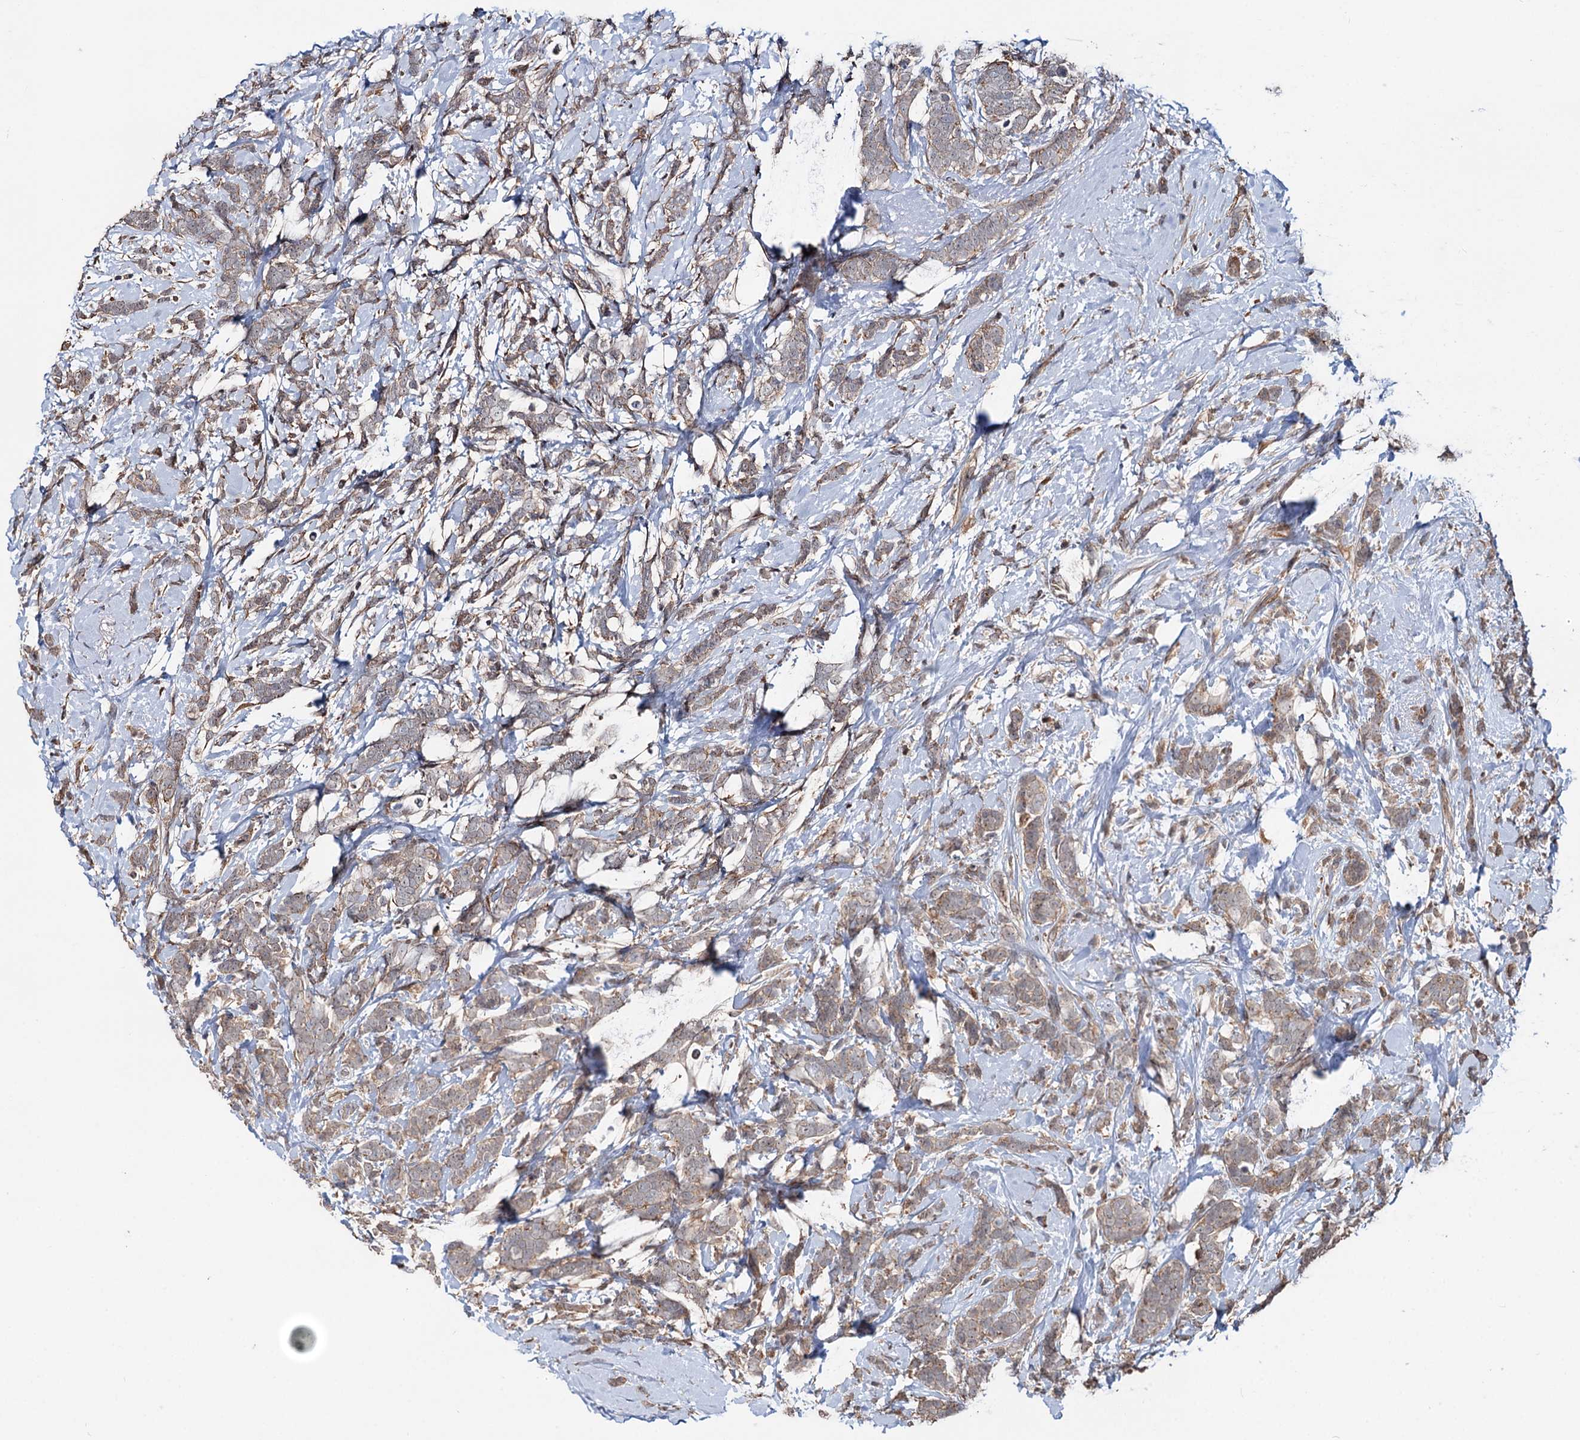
{"staining": {"intensity": "weak", "quantity": ">75%", "location": "cytoplasmic/membranous"}, "tissue": "breast cancer", "cell_type": "Tumor cells", "image_type": "cancer", "snomed": [{"axis": "morphology", "description": "Lobular carcinoma"}, {"axis": "topography", "description": "Breast"}], "caption": "Breast cancer (lobular carcinoma) stained with IHC shows weak cytoplasmic/membranous staining in about >75% of tumor cells.", "gene": "GRIP1", "patient": {"sex": "female", "age": 58}}